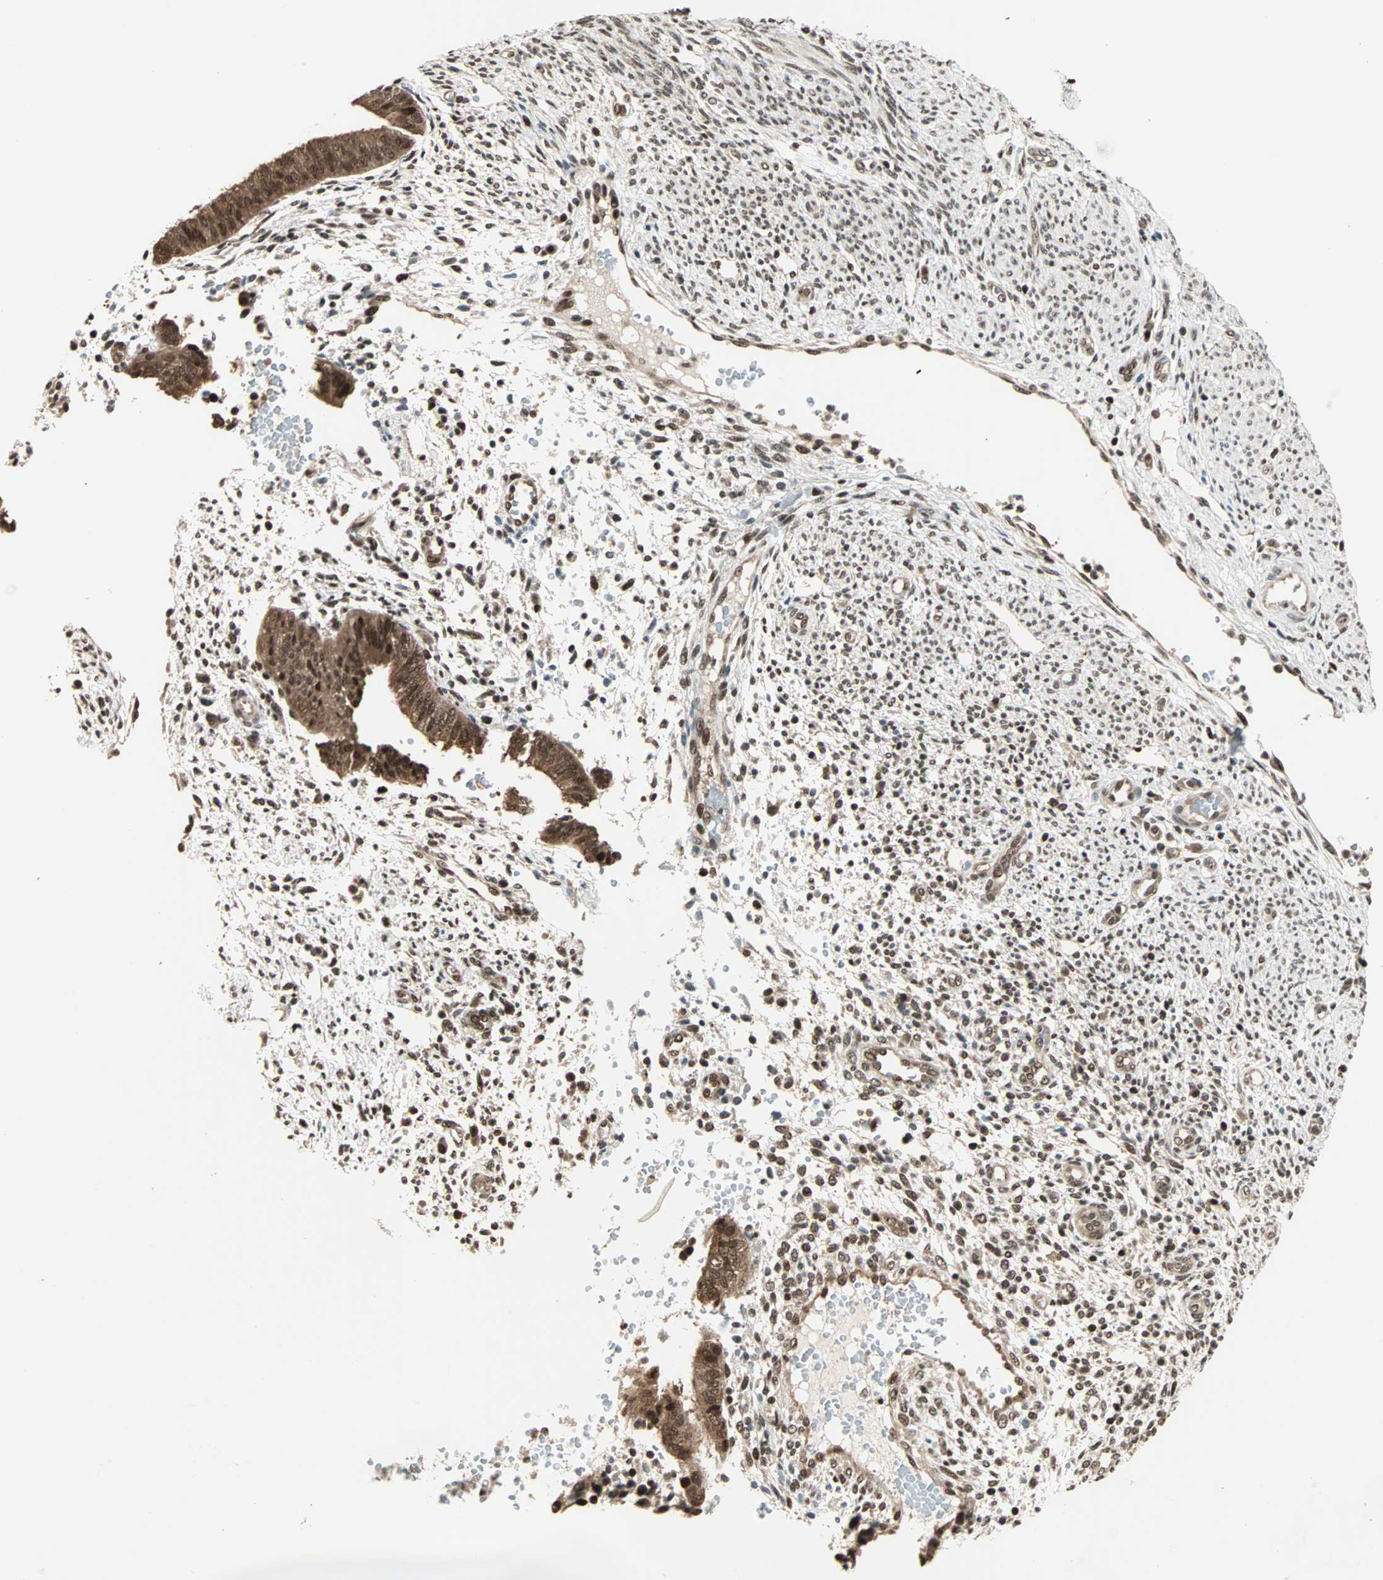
{"staining": {"intensity": "moderate", "quantity": "25%-75%", "location": "cytoplasmic/membranous,nuclear"}, "tissue": "endometrium", "cell_type": "Cells in endometrial stroma", "image_type": "normal", "snomed": [{"axis": "morphology", "description": "Normal tissue, NOS"}, {"axis": "topography", "description": "Endometrium"}], "caption": "High-magnification brightfield microscopy of normal endometrium stained with DAB (3,3'-diaminobenzidine) (brown) and counterstained with hematoxylin (blue). cells in endometrial stroma exhibit moderate cytoplasmic/membranous,nuclear expression is present in about25%-75% of cells.", "gene": "ZNF44", "patient": {"sex": "female", "age": 35}}